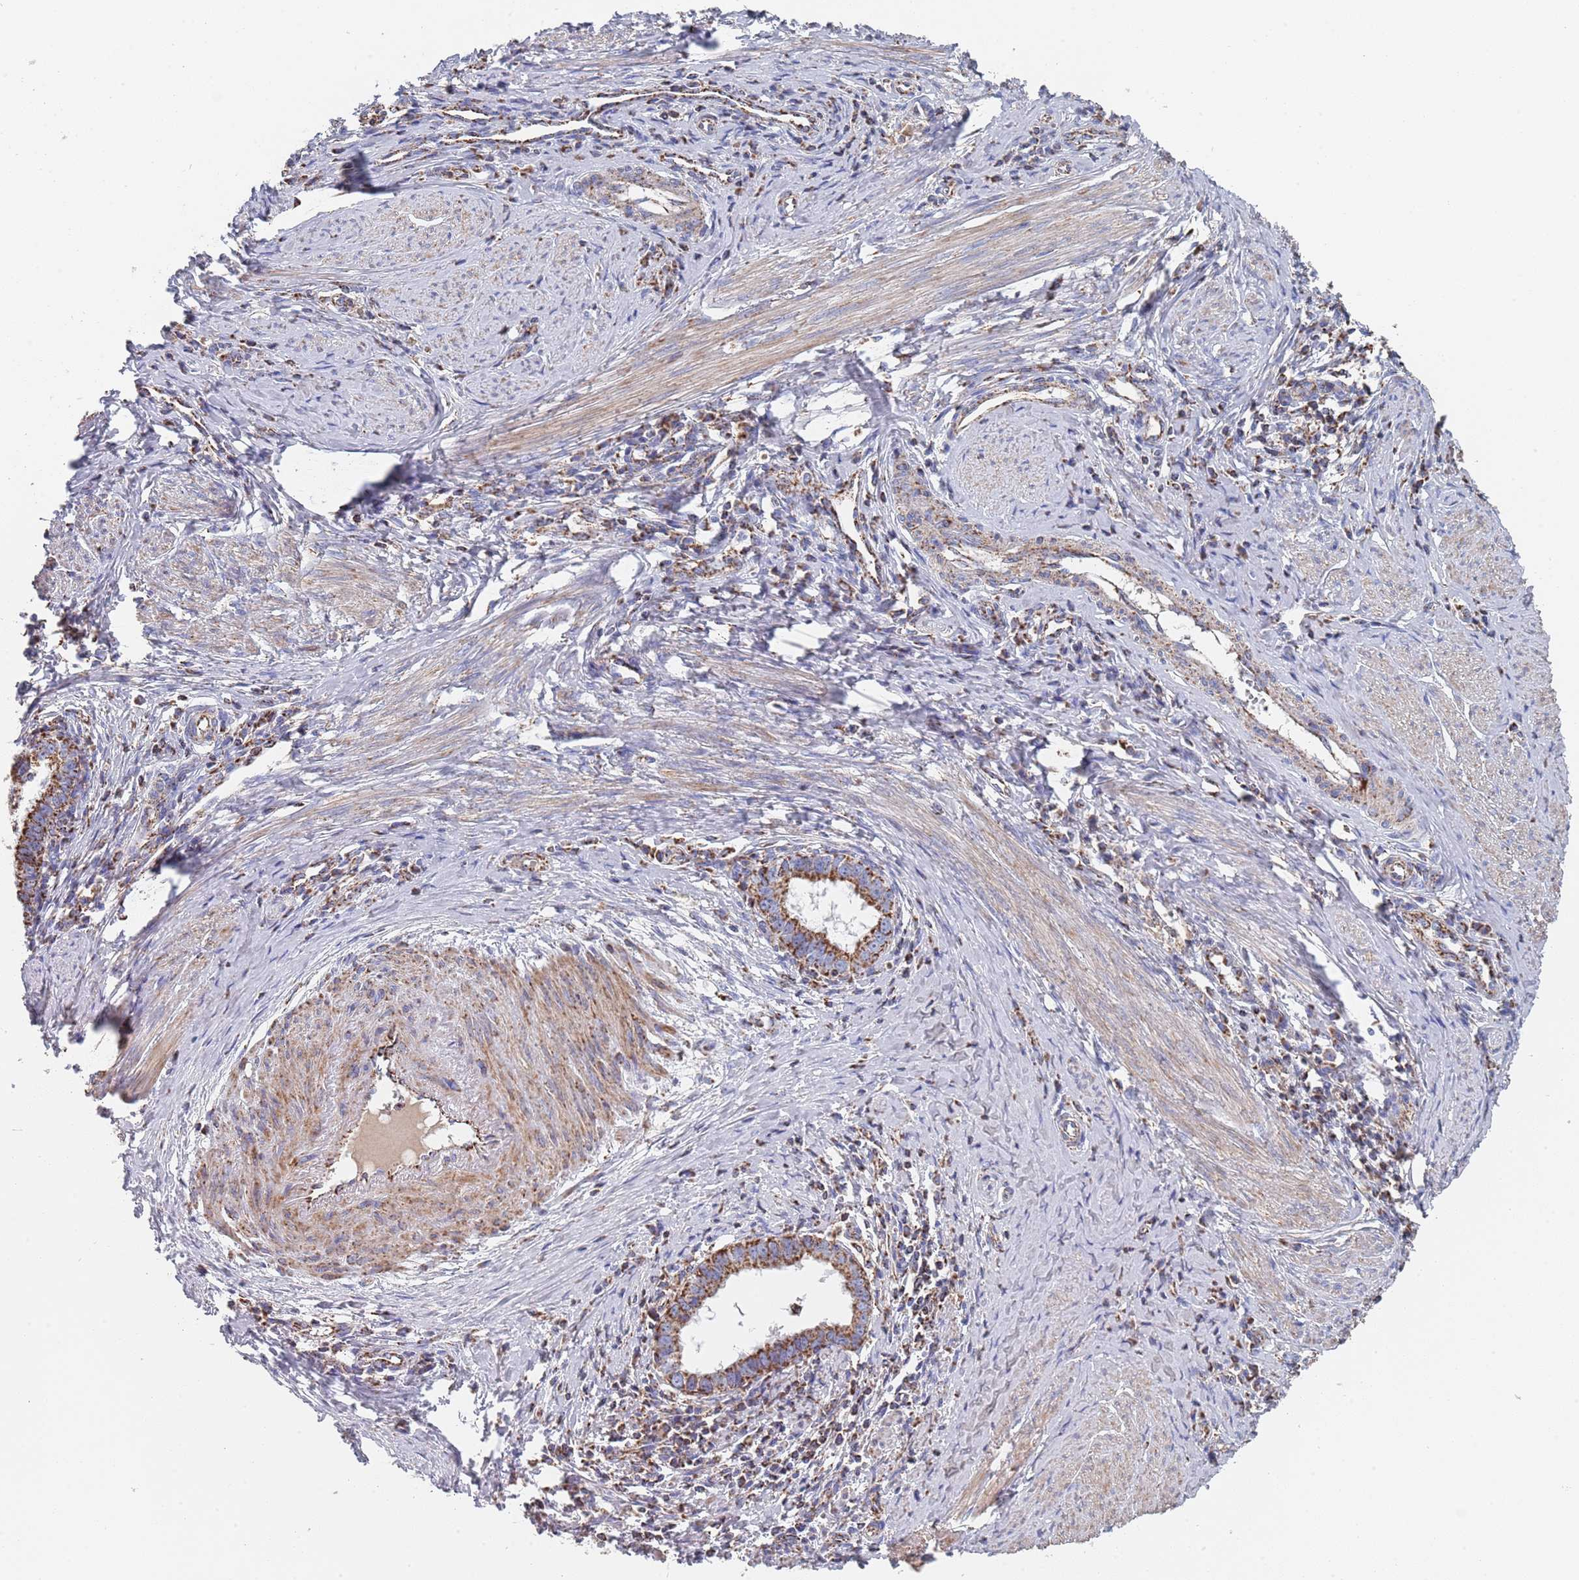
{"staining": {"intensity": "strong", "quantity": ">75%", "location": "cytoplasmic/membranous"}, "tissue": "cervical cancer", "cell_type": "Tumor cells", "image_type": "cancer", "snomed": [{"axis": "morphology", "description": "Adenocarcinoma, NOS"}, {"axis": "topography", "description": "Cervix"}], "caption": "Immunohistochemistry photomicrograph of neoplastic tissue: adenocarcinoma (cervical) stained using immunohistochemistry demonstrates high levels of strong protein expression localized specifically in the cytoplasmic/membranous of tumor cells, appearing as a cytoplasmic/membranous brown color.", "gene": "PGP", "patient": {"sex": "female", "age": 36}}